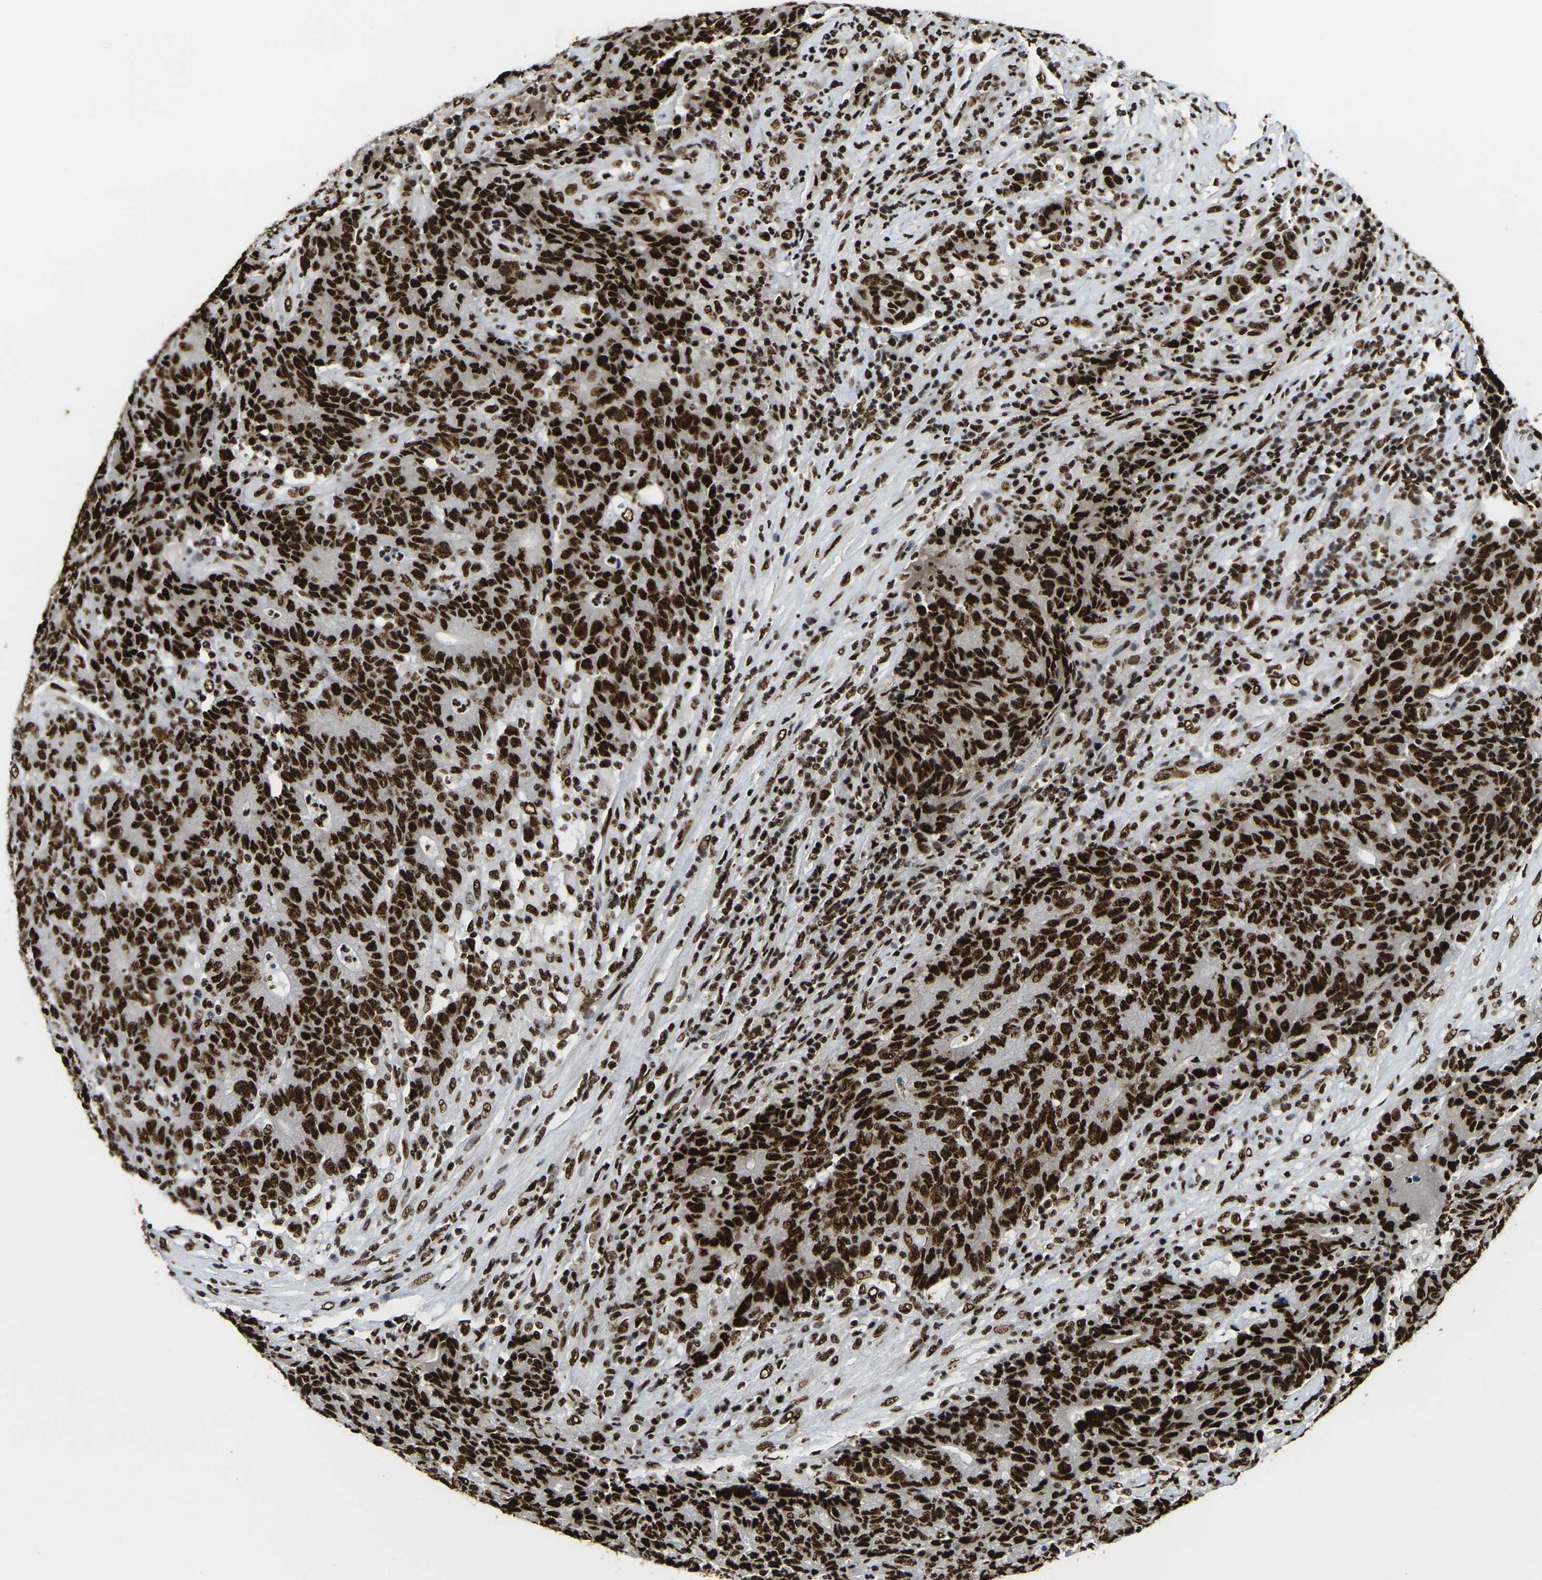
{"staining": {"intensity": "strong", "quantity": ">75%", "location": "nuclear"}, "tissue": "colorectal cancer", "cell_type": "Tumor cells", "image_type": "cancer", "snomed": [{"axis": "morphology", "description": "Normal tissue, NOS"}, {"axis": "morphology", "description": "Adenocarcinoma, NOS"}, {"axis": "topography", "description": "Colon"}], "caption": "Brown immunohistochemical staining in human colorectal cancer displays strong nuclear expression in approximately >75% of tumor cells. The staining is performed using DAB (3,3'-diaminobenzidine) brown chromogen to label protein expression. The nuclei are counter-stained blue using hematoxylin.", "gene": "SMARCC1", "patient": {"sex": "female", "age": 75}}